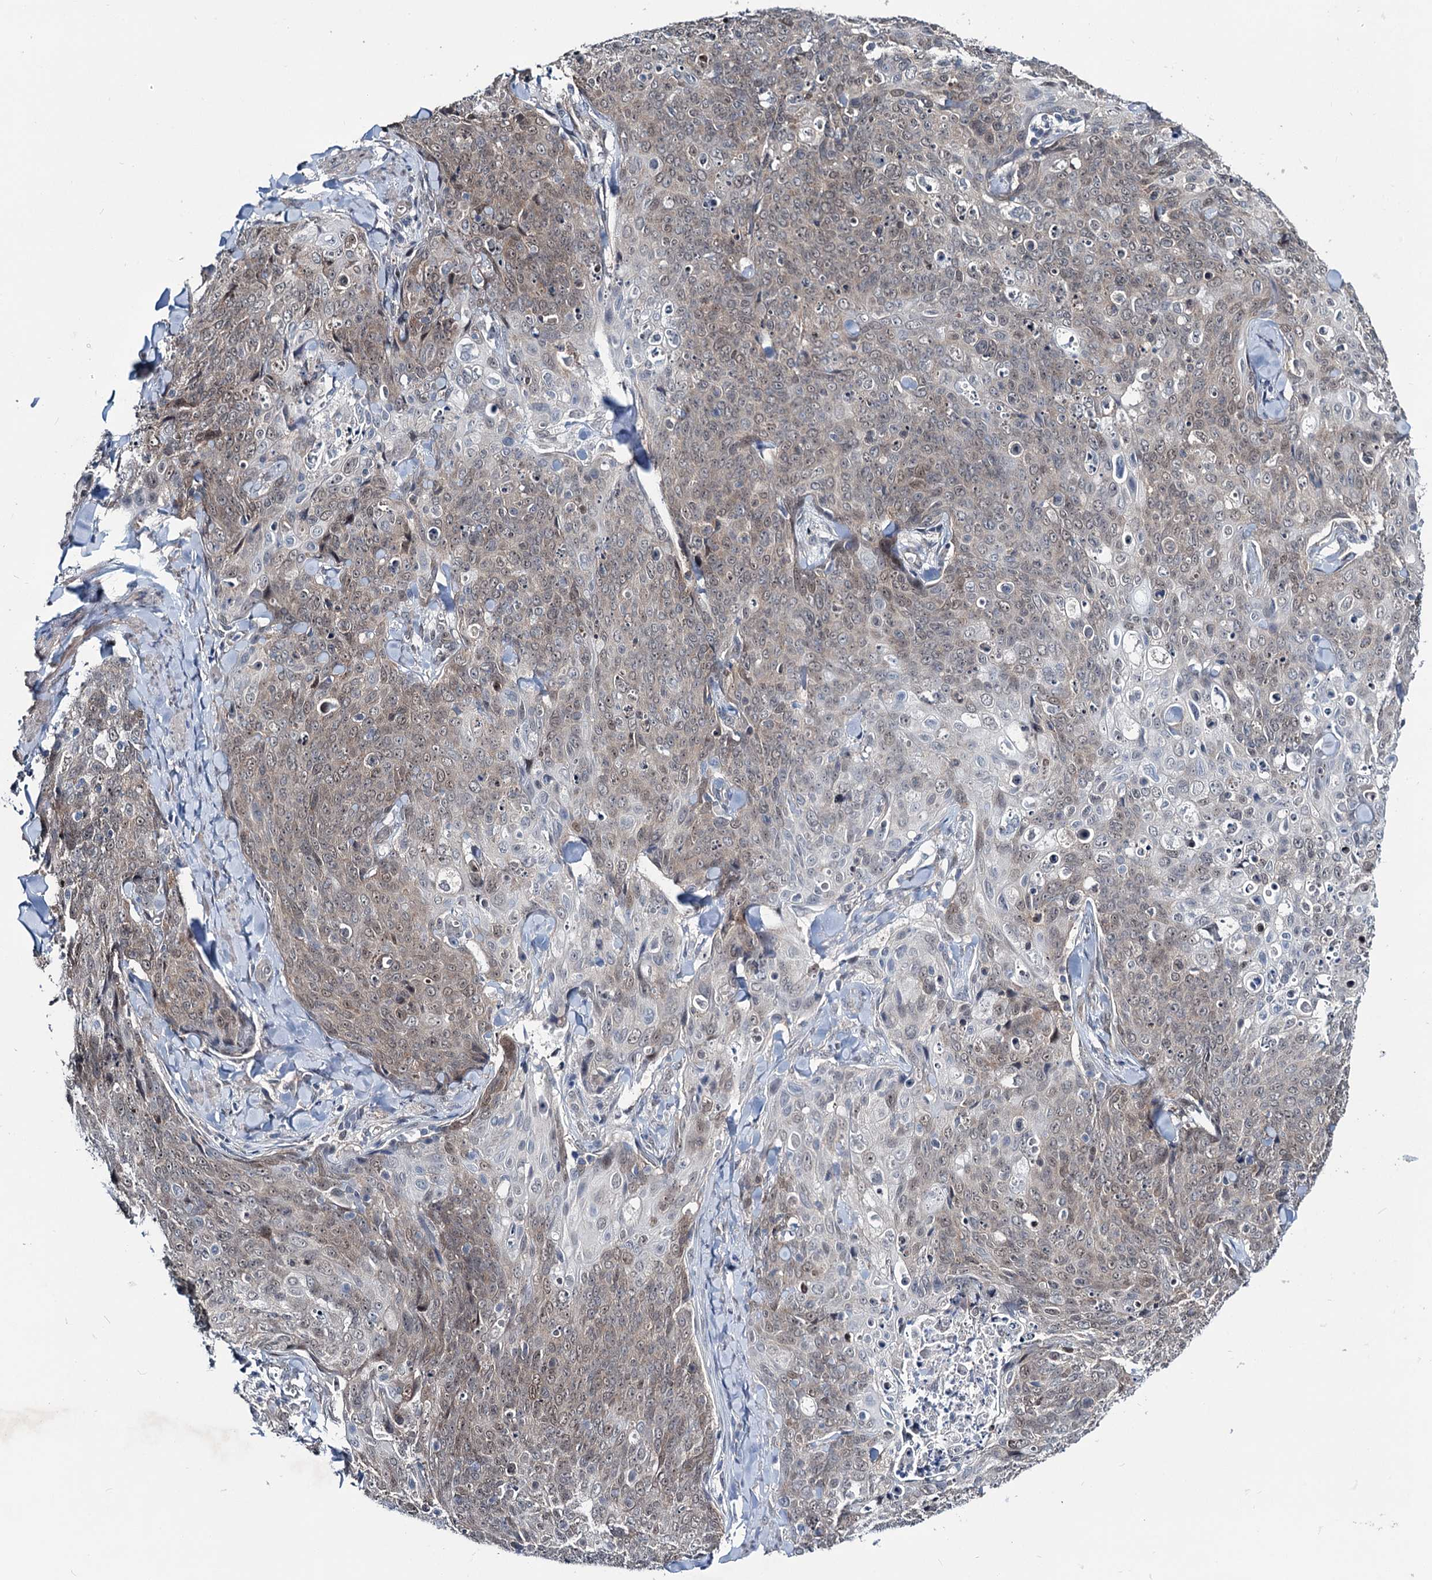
{"staining": {"intensity": "weak", "quantity": ">75%", "location": "cytoplasmic/membranous,nuclear"}, "tissue": "skin cancer", "cell_type": "Tumor cells", "image_type": "cancer", "snomed": [{"axis": "morphology", "description": "Squamous cell carcinoma, NOS"}, {"axis": "topography", "description": "Skin"}, {"axis": "topography", "description": "Vulva"}], "caption": "This histopathology image displays immunohistochemistry (IHC) staining of skin cancer (squamous cell carcinoma), with low weak cytoplasmic/membranous and nuclear positivity in approximately >75% of tumor cells.", "gene": "DCUN1D4", "patient": {"sex": "female", "age": 85}}